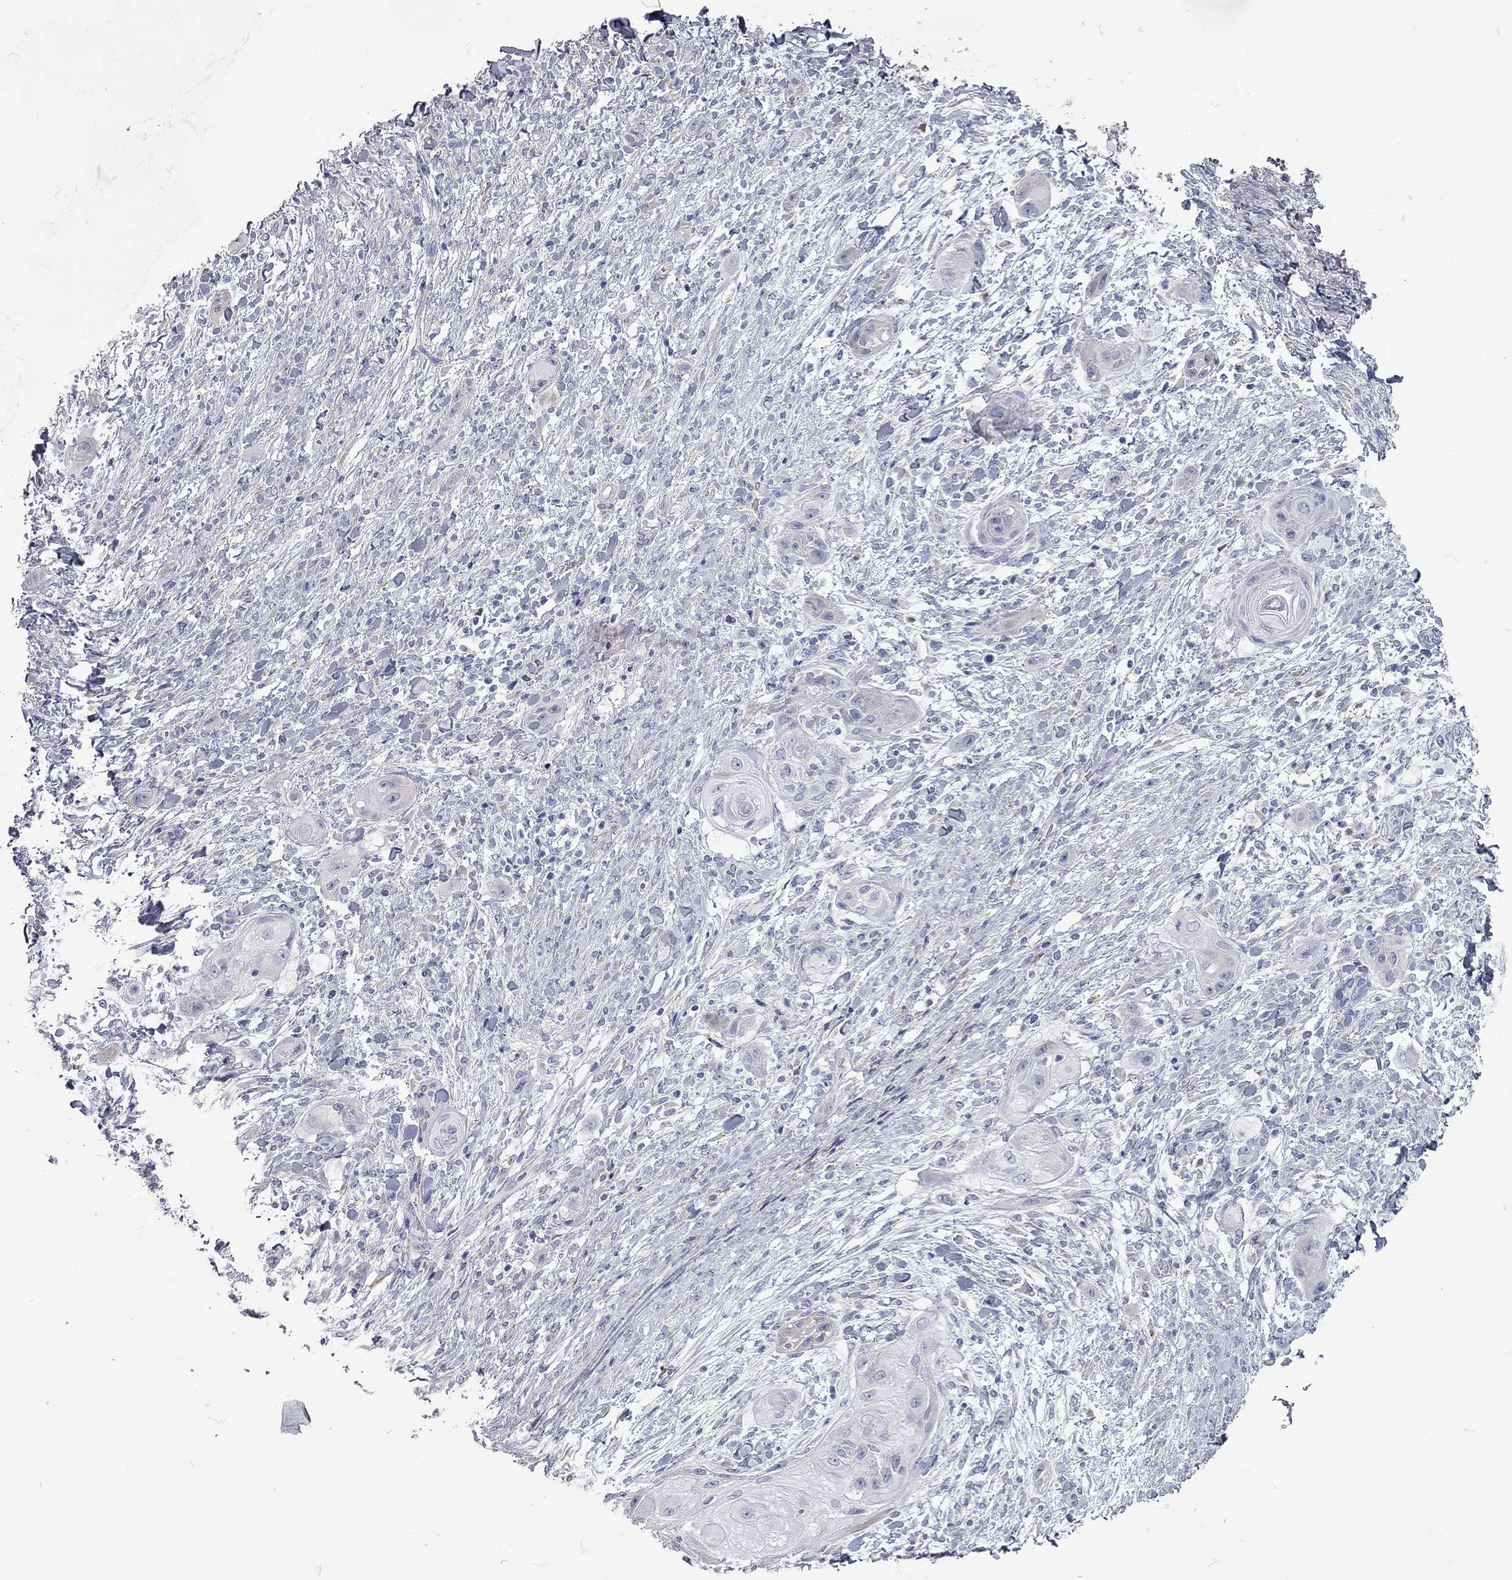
{"staining": {"intensity": "negative", "quantity": "none", "location": "none"}, "tissue": "skin cancer", "cell_type": "Tumor cells", "image_type": "cancer", "snomed": [{"axis": "morphology", "description": "Squamous cell carcinoma, NOS"}, {"axis": "topography", "description": "Skin"}], "caption": "The histopathology image shows no significant staining in tumor cells of skin squamous cell carcinoma.", "gene": "XAGE2", "patient": {"sex": "male", "age": 62}}